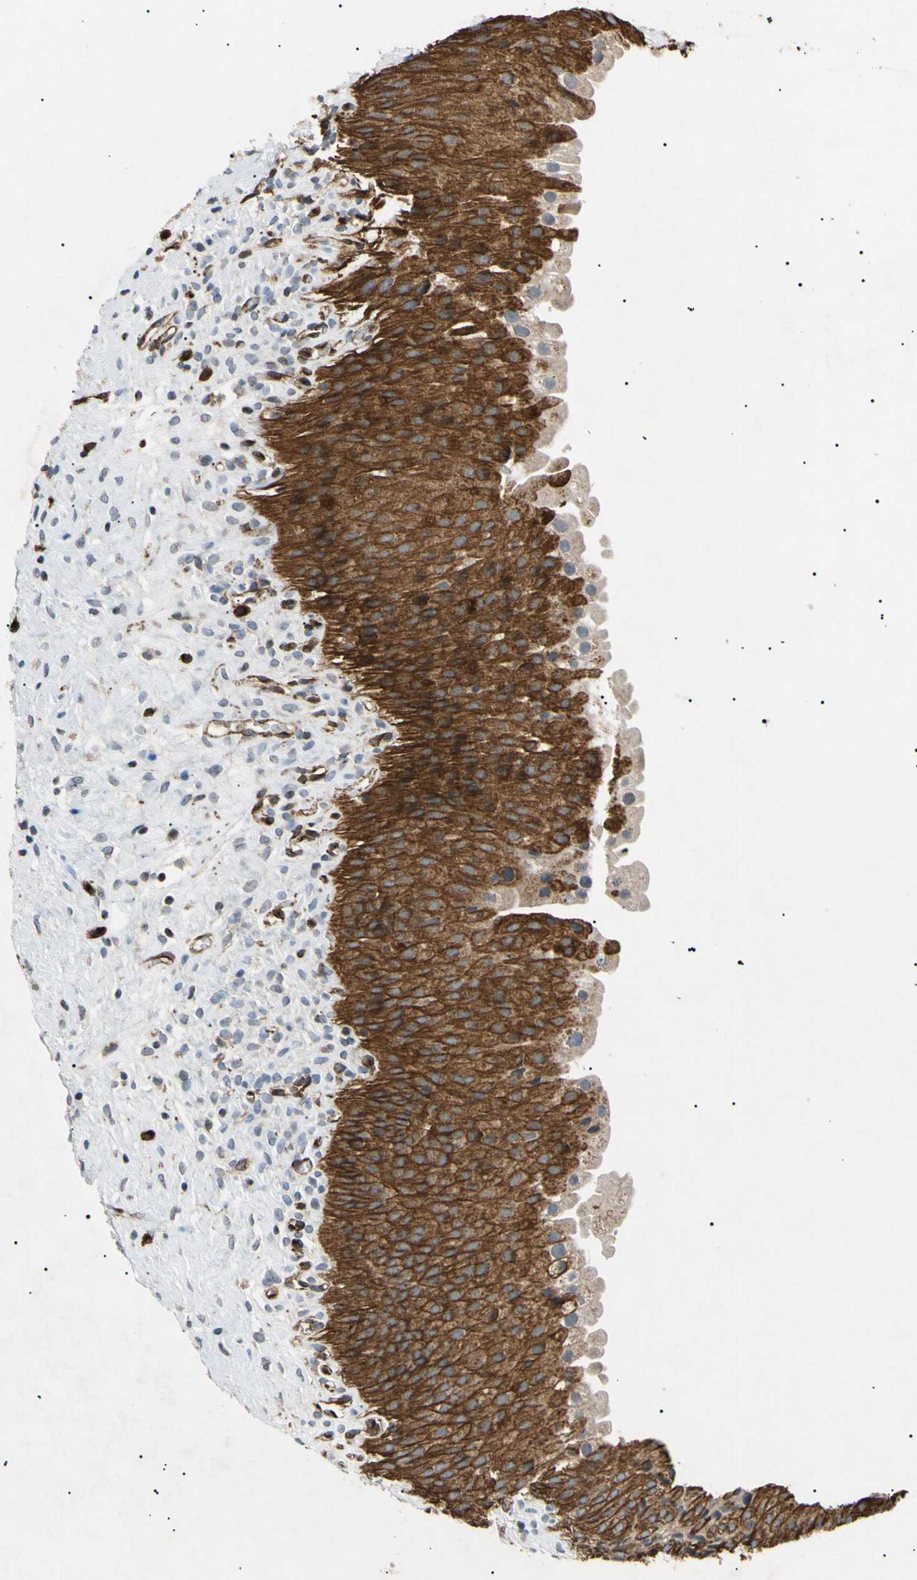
{"staining": {"intensity": "moderate", "quantity": ">75%", "location": "cytoplasmic/membranous,nuclear"}, "tissue": "urinary bladder", "cell_type": "Urothelial cells", "image_type": "normal", "snomed": [{"axis": "morphology", "description": "Normal tissue, NOS"}, {"axis": "morphology", "description": "Urothelial carcinoma, High grade"}, {"axis": "topography", "description": "Urinary bladder"}], "caption": "IHC of benign human urinary bladder reveals medium levels of moderate cytoplasmic/membranous,nuclear expression in approximately >75% of urothelial cells.", "gene": "TUBB4A", "patient": {"sex": "male", "age": 46}}